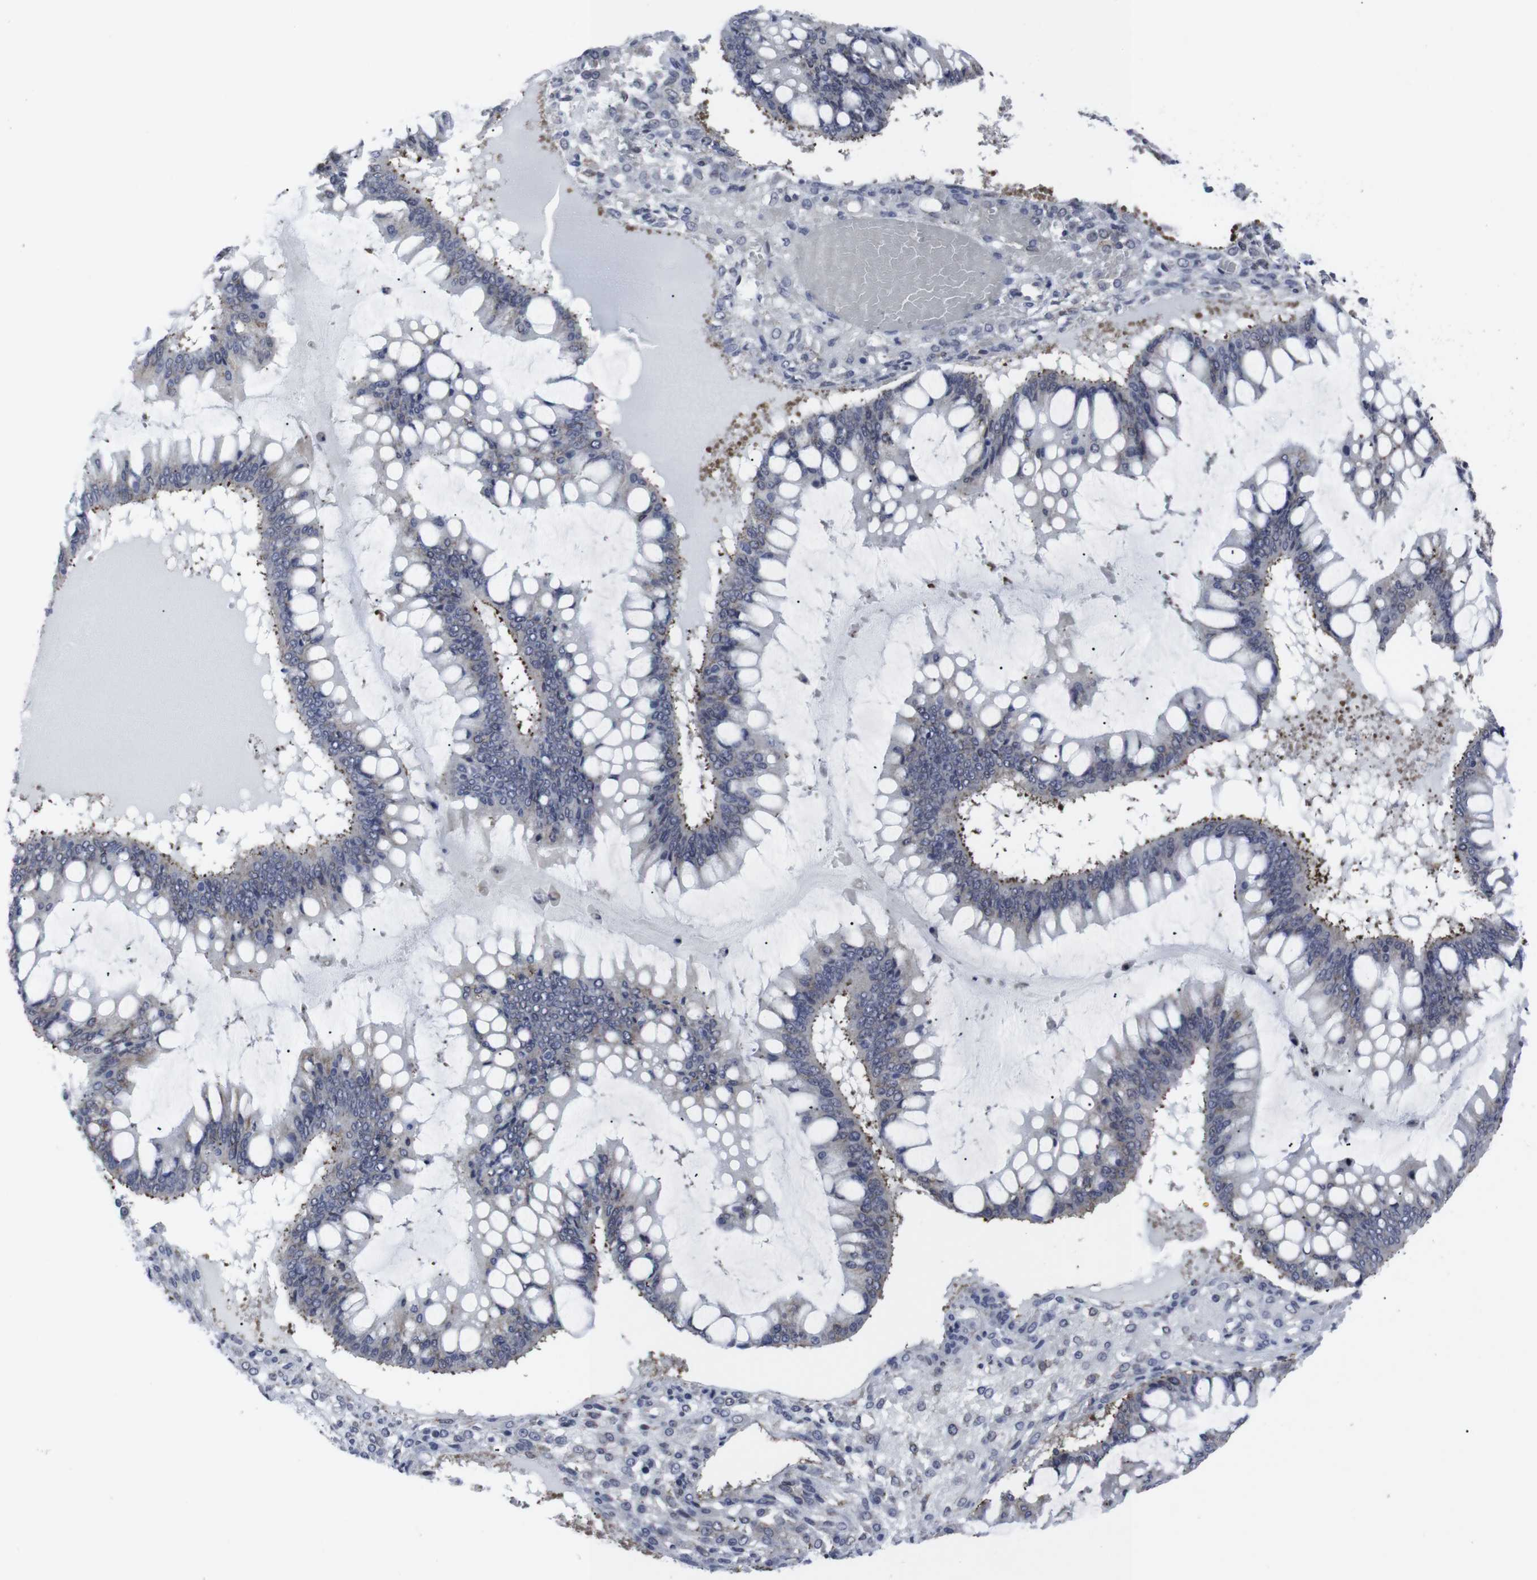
{"staining": {"intensity": "negative", "quantity": "none", "location": "none"}, "tissue": "ovarian cancer", "cell_type": "Tumor cells", "image_type": "cancer", "snomed": [{"axis": "morphology", "description": "Cystadenocarcinoma, mucinous, NOS"}, {"axis": "topography", "description": "Ovary"}], "caption": "Ovarian mucinous cystadenocarcinoma was stained to show a protein in brown. There is no significant positivity in tumor cells.", "gene": "GEMIN2", "patient": {"sex": "female", "age": 73}}